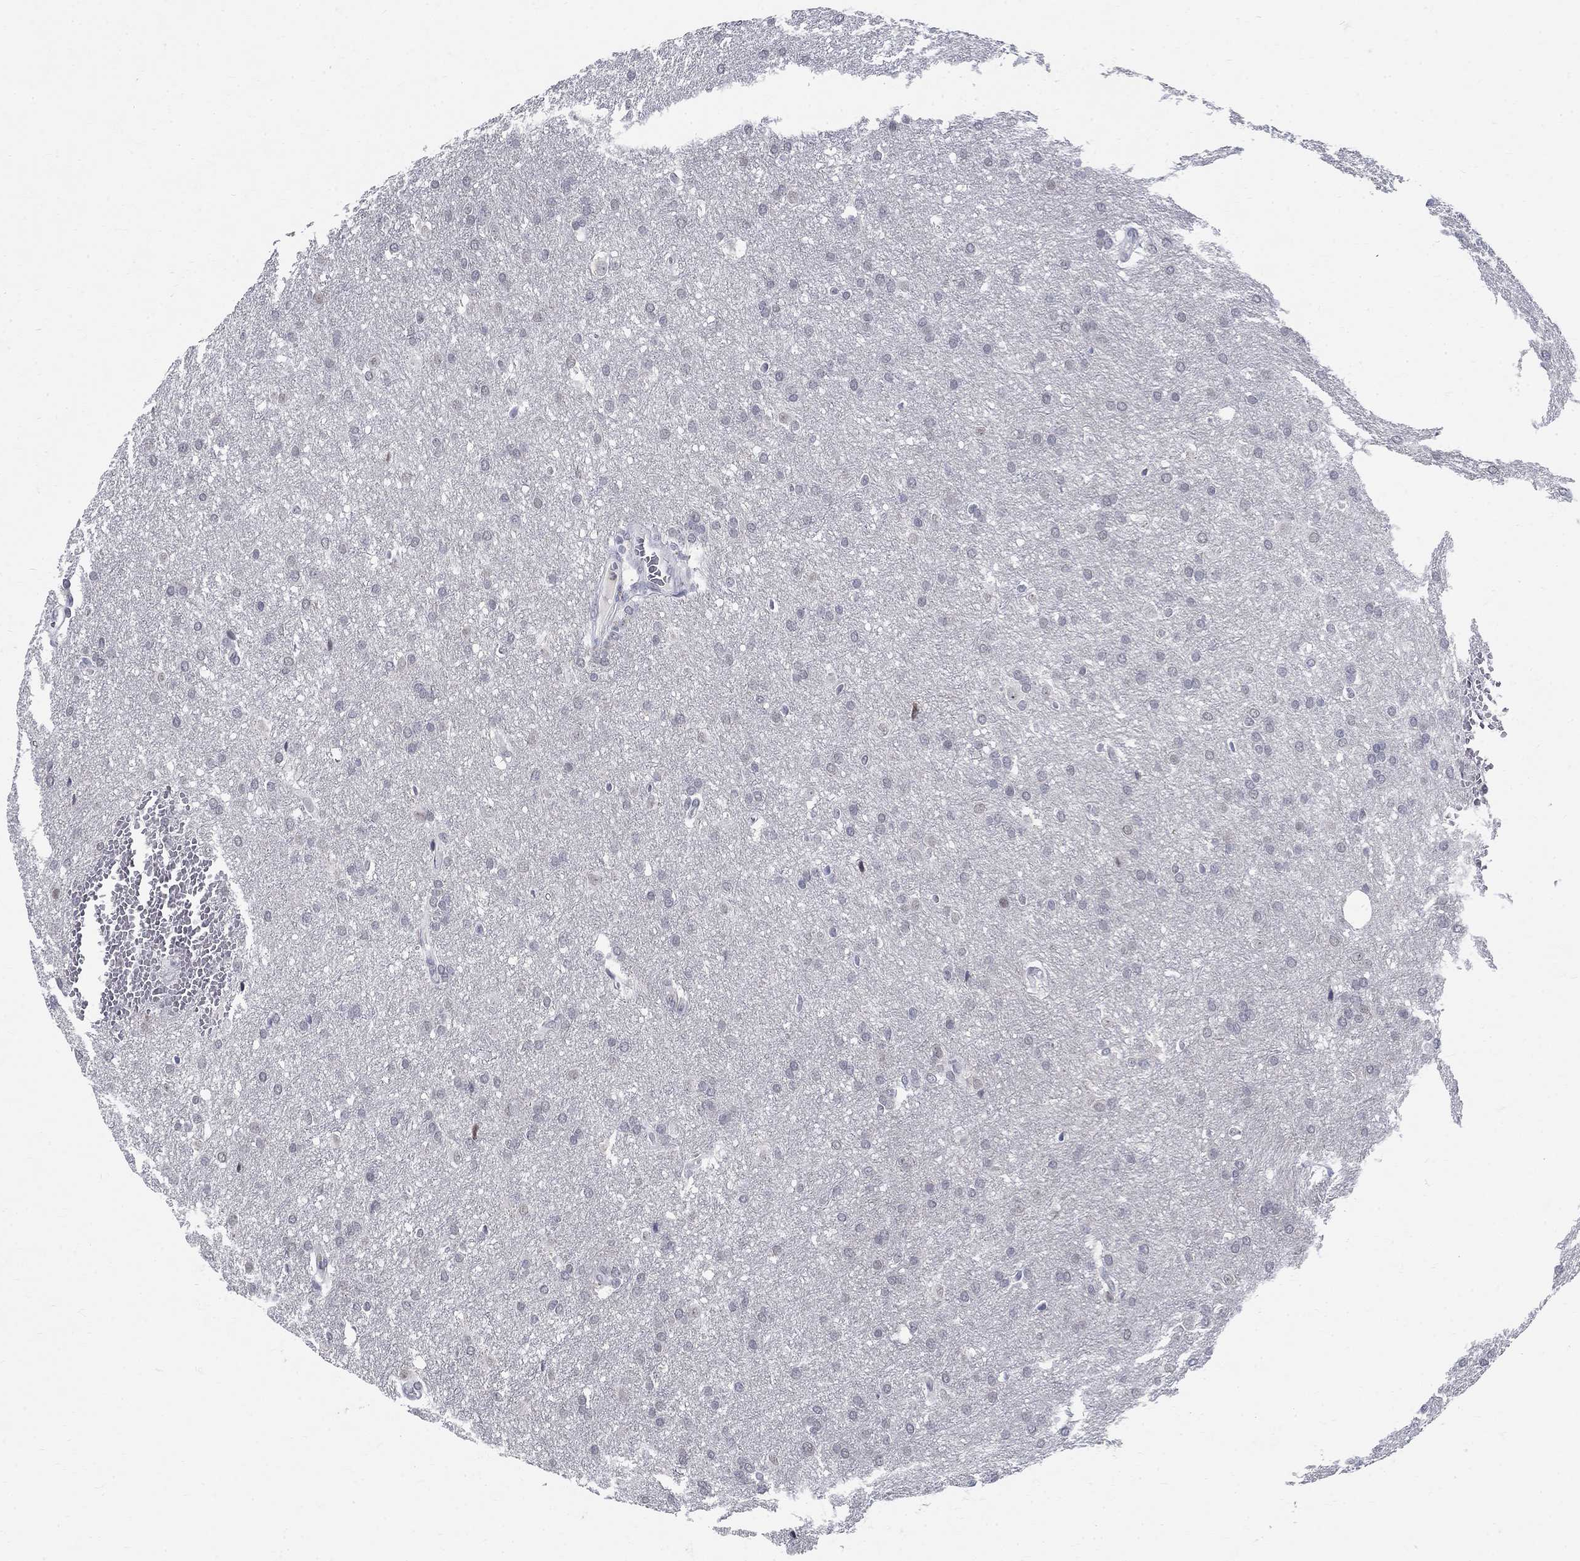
{"staining": {"intensity": "negative", "quantity": "none", "location": "none"}, "tissue": "glioma", "cell_type": "Tumor cells", "image_type": "cancer", "snomed": [{"axis": "morphology", "description": "Glioma, malignant, Low grade"}, {"axis": "topography", "description": "Brain"}], "caption": "Immunohistochemical staining of malignant glioma (low-grade) exhibits no significant positivity in tumor cells.", "gene": "BHLHE22", "patient": {"sex": "female", "age": 32}}